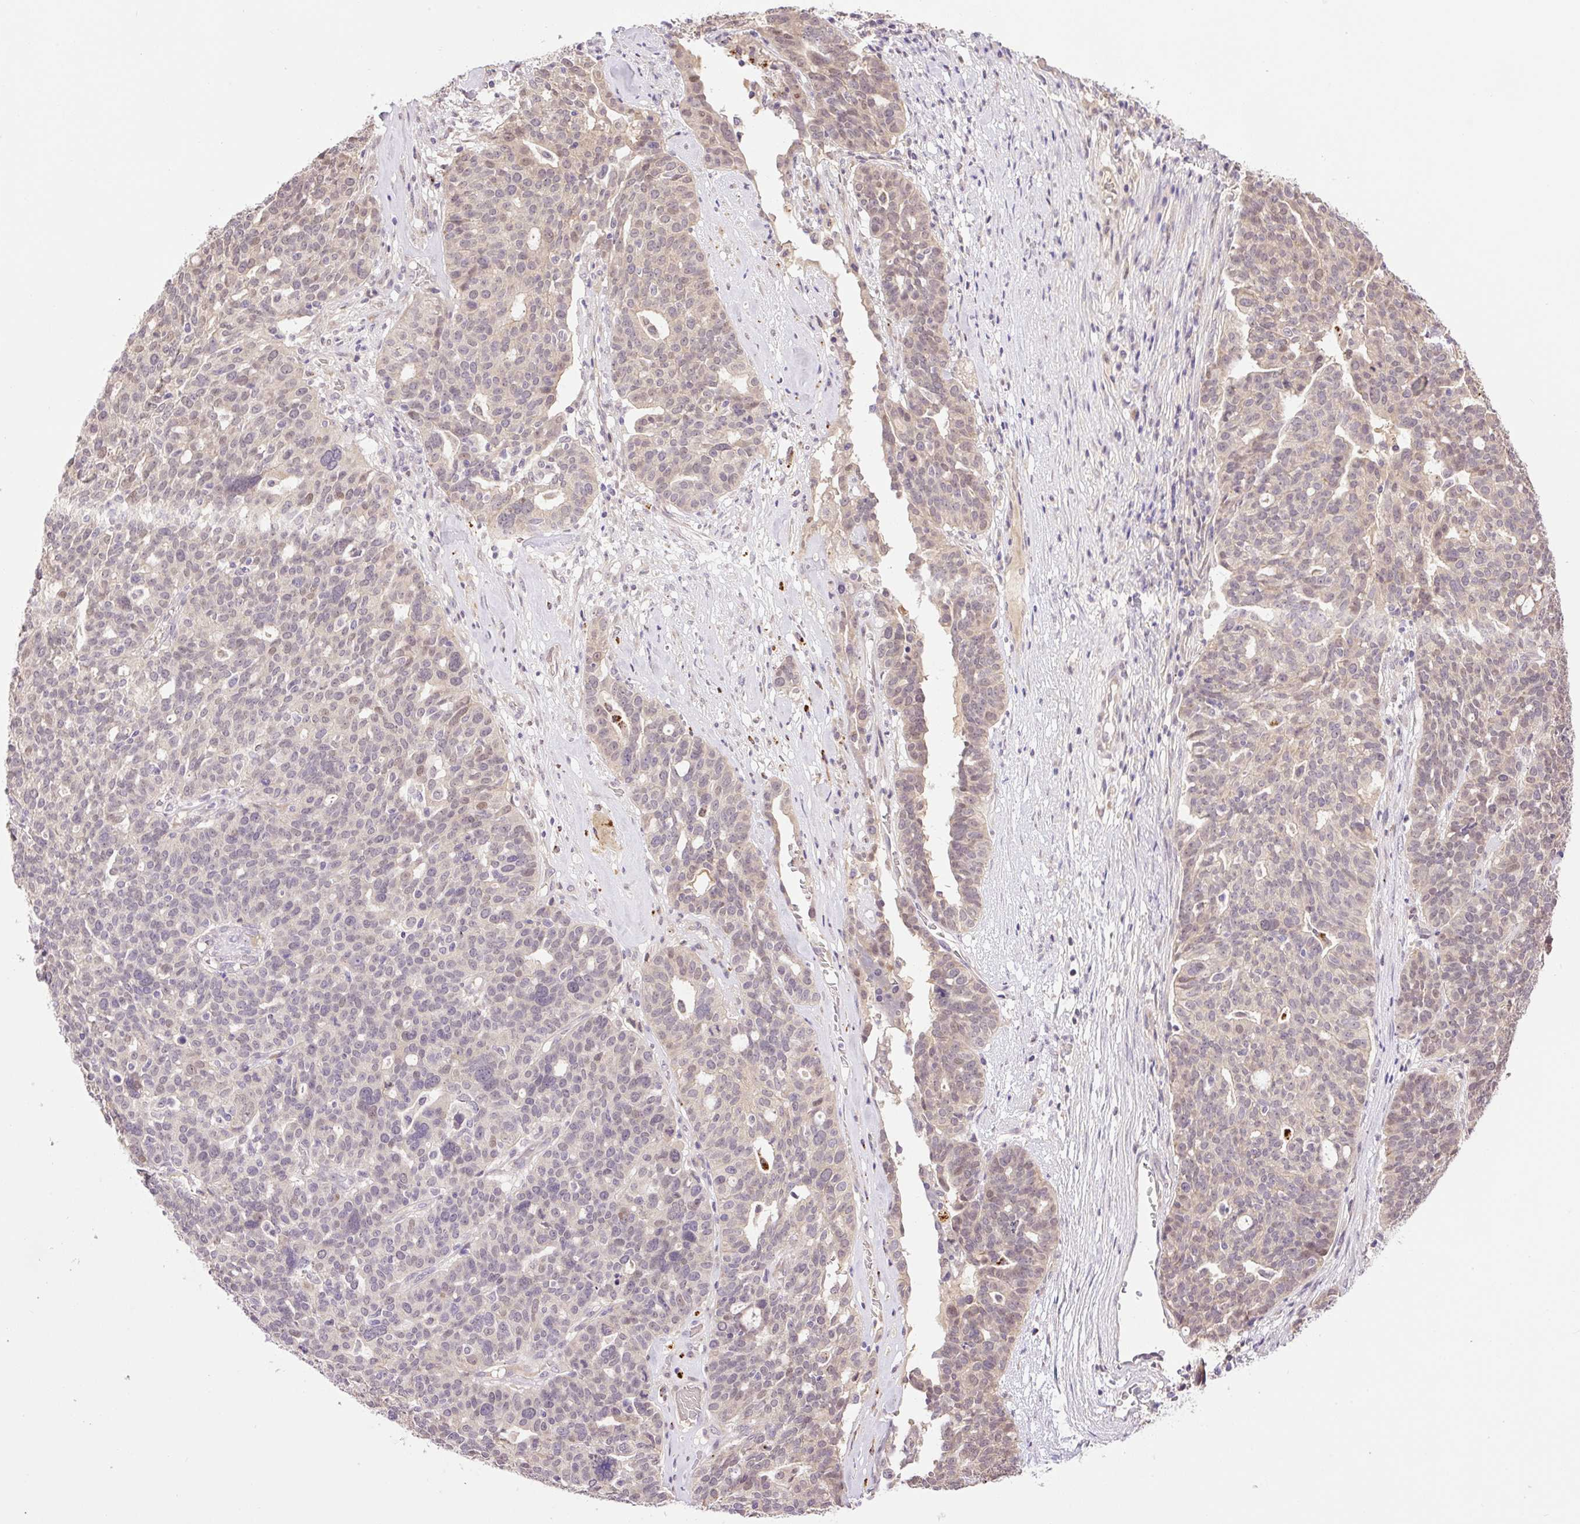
{"staining": {"intensity": "weak", "quantity": "<25%", "location": "nuclear"}, "tissue": "ovarian cancer", "cell_type": "Tumor cells", "image_type": "cancer", "snomed": [{"axis": "morphology", "description": "Cystadenocarcinoma, serous, NOS"}, {"axis": "topography", "description": "Ovary"}], "caption": "Serous cystadenocarcinoma (ovarian) was stained to show a protein in brown. There is no significant positivity in tumor cells.", "gene": "HABP4", "patient": {"sex": "female", "age": 59}}